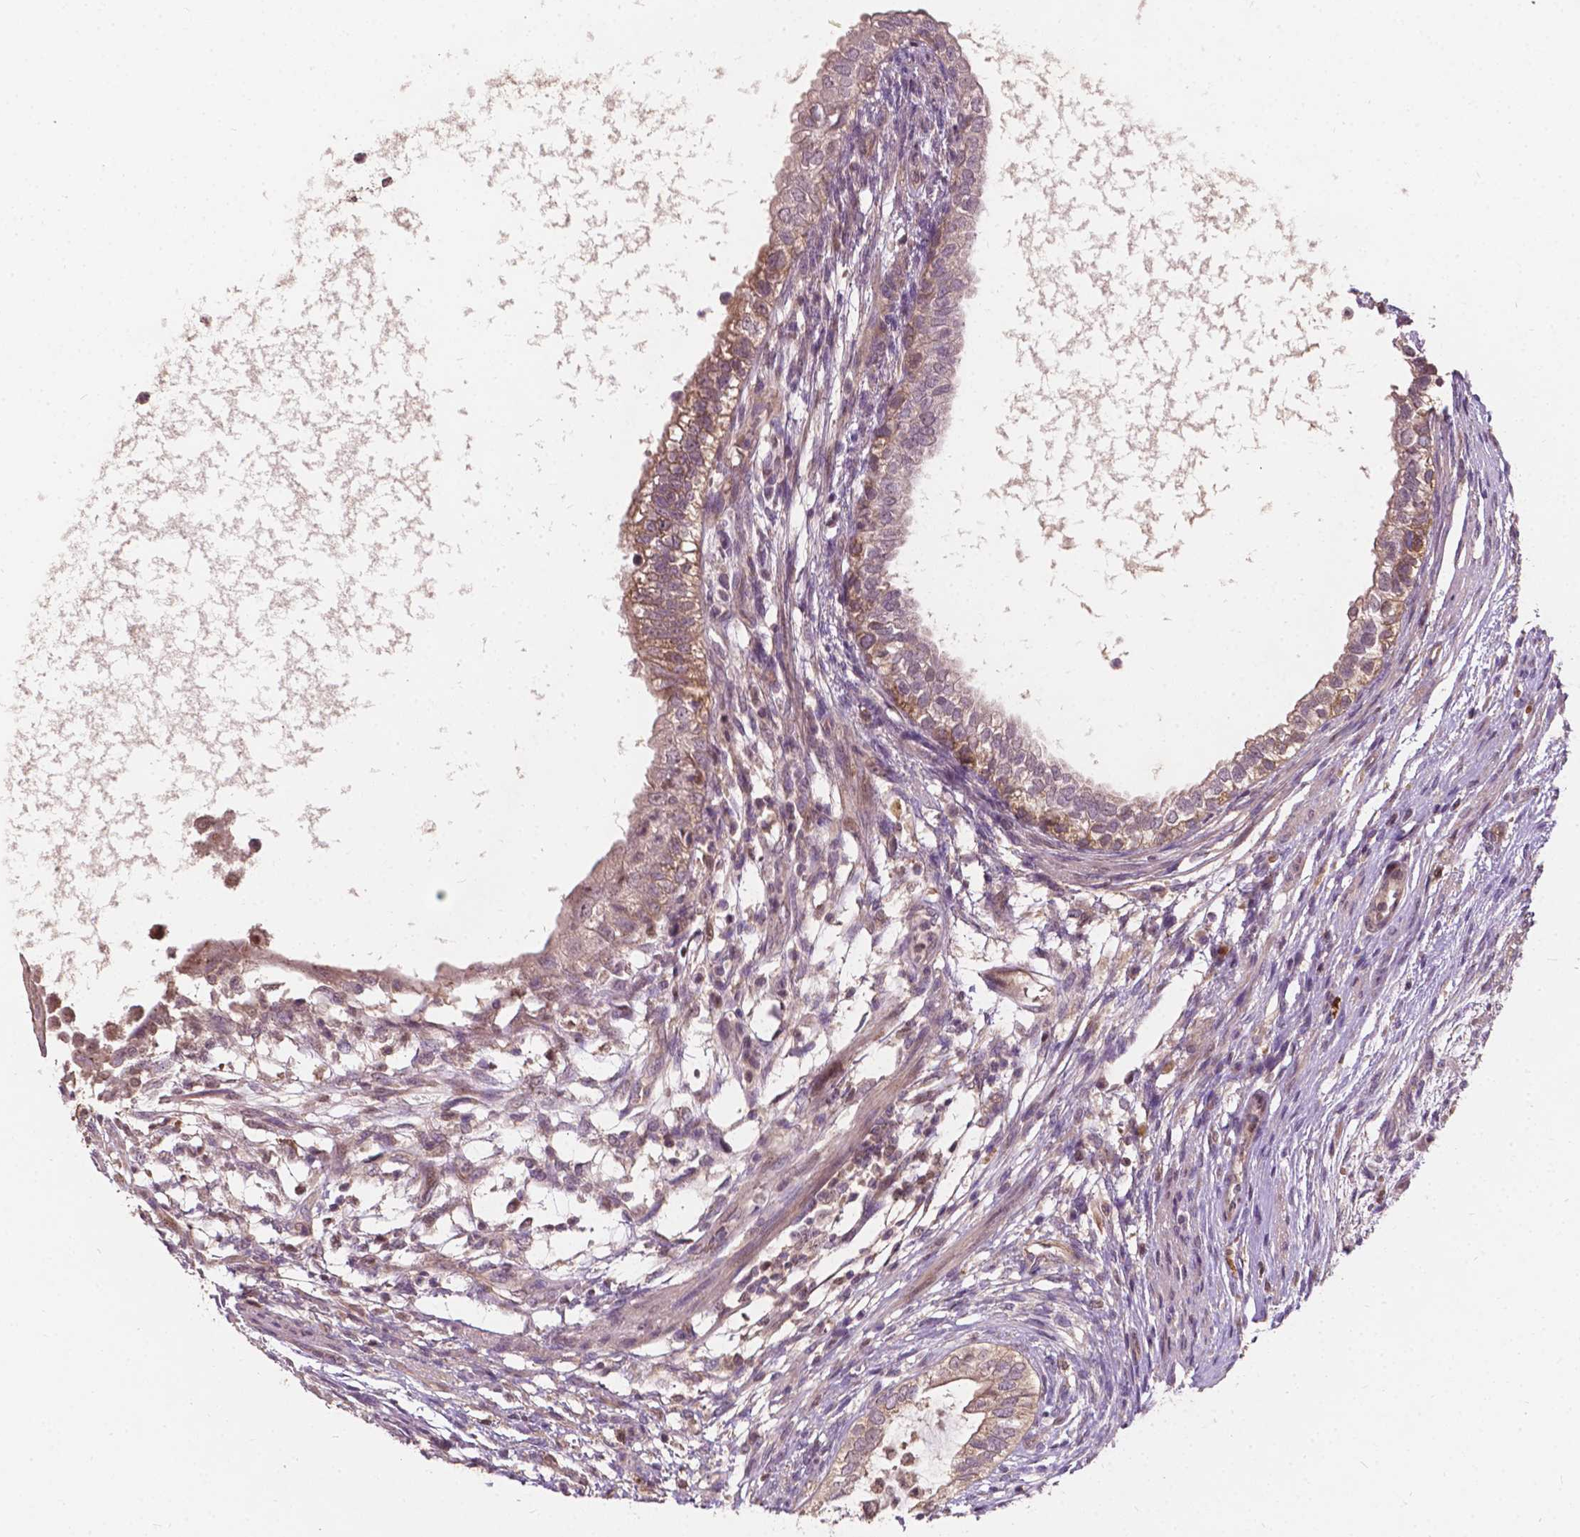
{"staining": {"intensity": "moderate", "quantity": "<25%", "location": "cytoplasmic/membranous"}, "tissue": "testis cancer", "cell_type": "Tumor cells", "image_type": "cancer", "snomed": [{"axis": "morphology", "description": "Carcinoma, Embryonal, NOS"}, {"axis": "topography", "description": "Testis"}], "caption": "Protein staining demonstrates moderate cytoplasmic/membranous staining in approximately <25% of tumor cells in embryonal carcinoma (testis).", "gene": "DUSP16", "patient": {"sex": "male", "age": 26}}